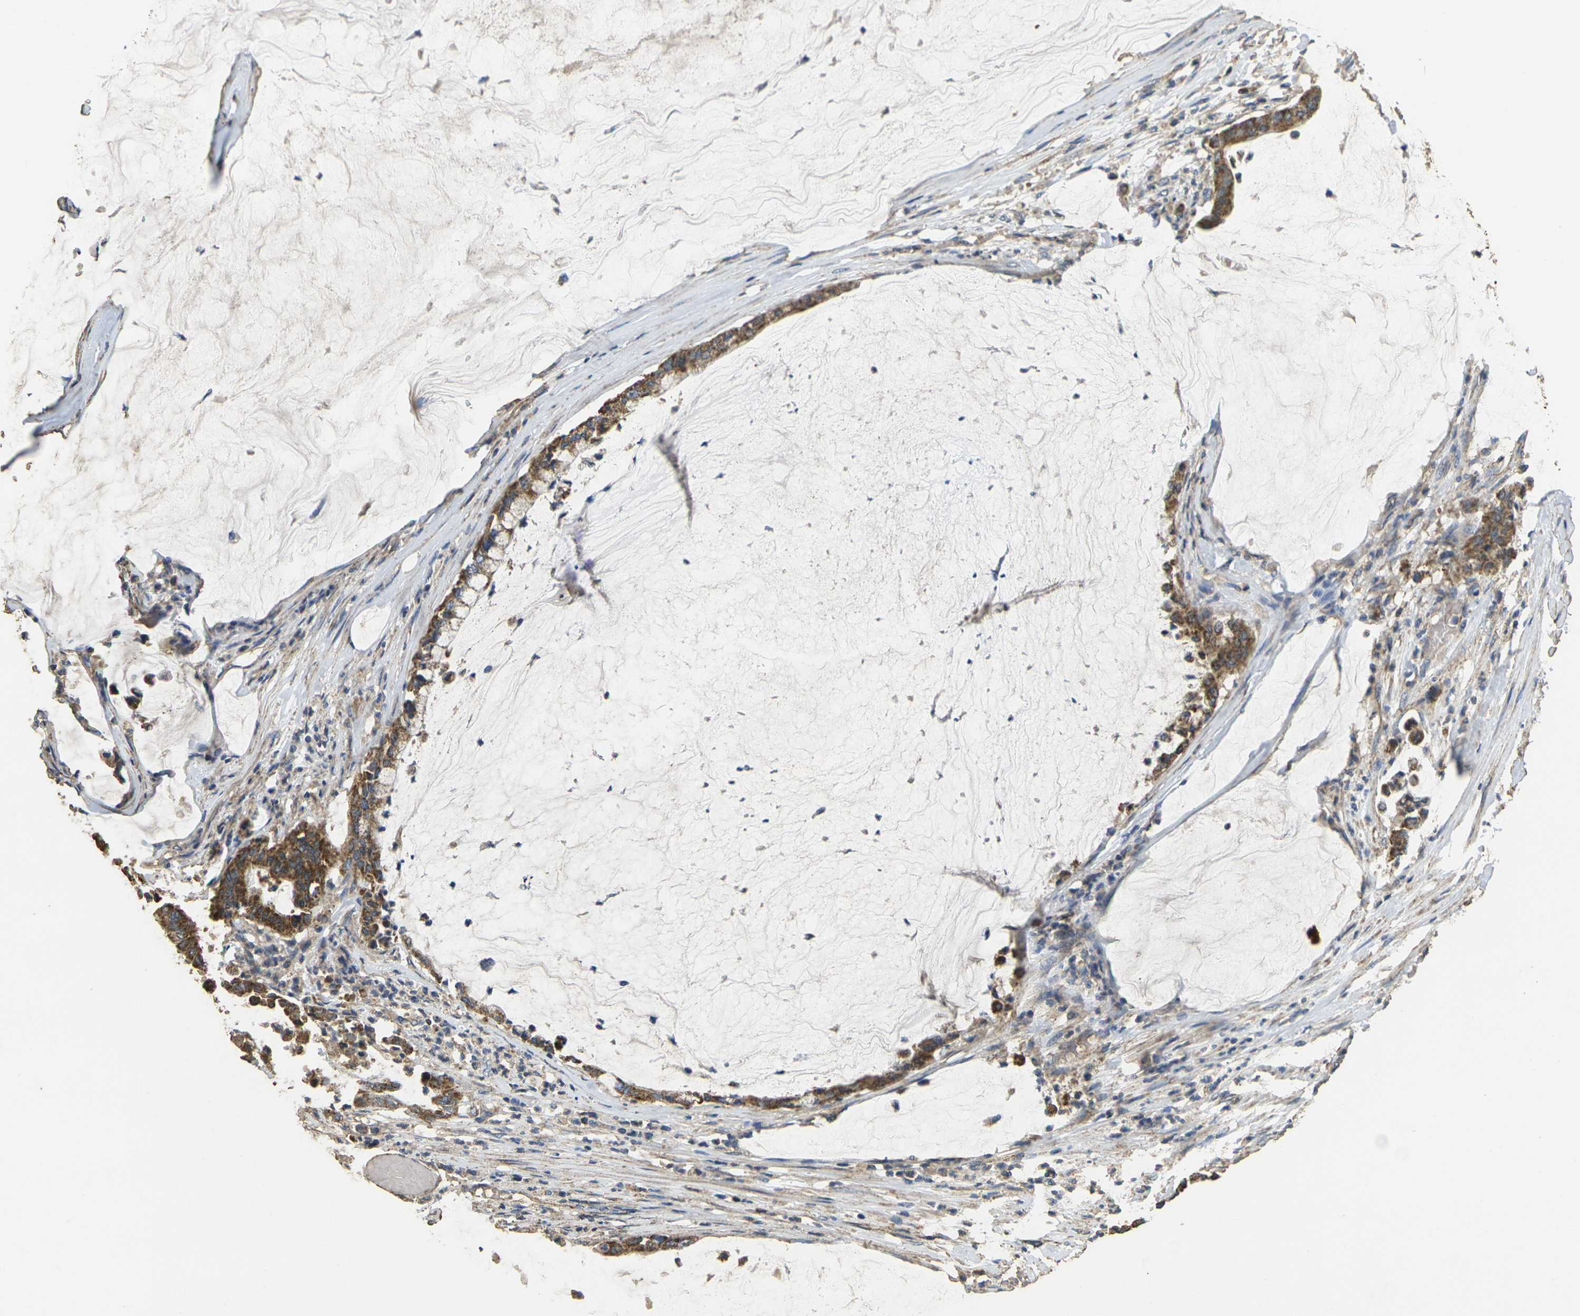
{"staining": {"intensity": "moderate", "quantity": ">75%", "location": "cytoplasmic/membranous"}, "tissue": "pancreatic cancer", "cell_type": "Tumor cells", "image_type": "cancer", "snomed": [{"axis": "morphology", "description": "Adenocarcinoma, NOS"}, {"axis": "topography", "description": "Pancreas"}], "caption": "Immunohistochemical staining of human adenocarcinoma (pancreatic) exhibits moderate cytoplasmic/membranous protein expression in about >75% of tumor cells.", "gene": "MAPK11", "patient": {"sex": "male", "age": 41}}